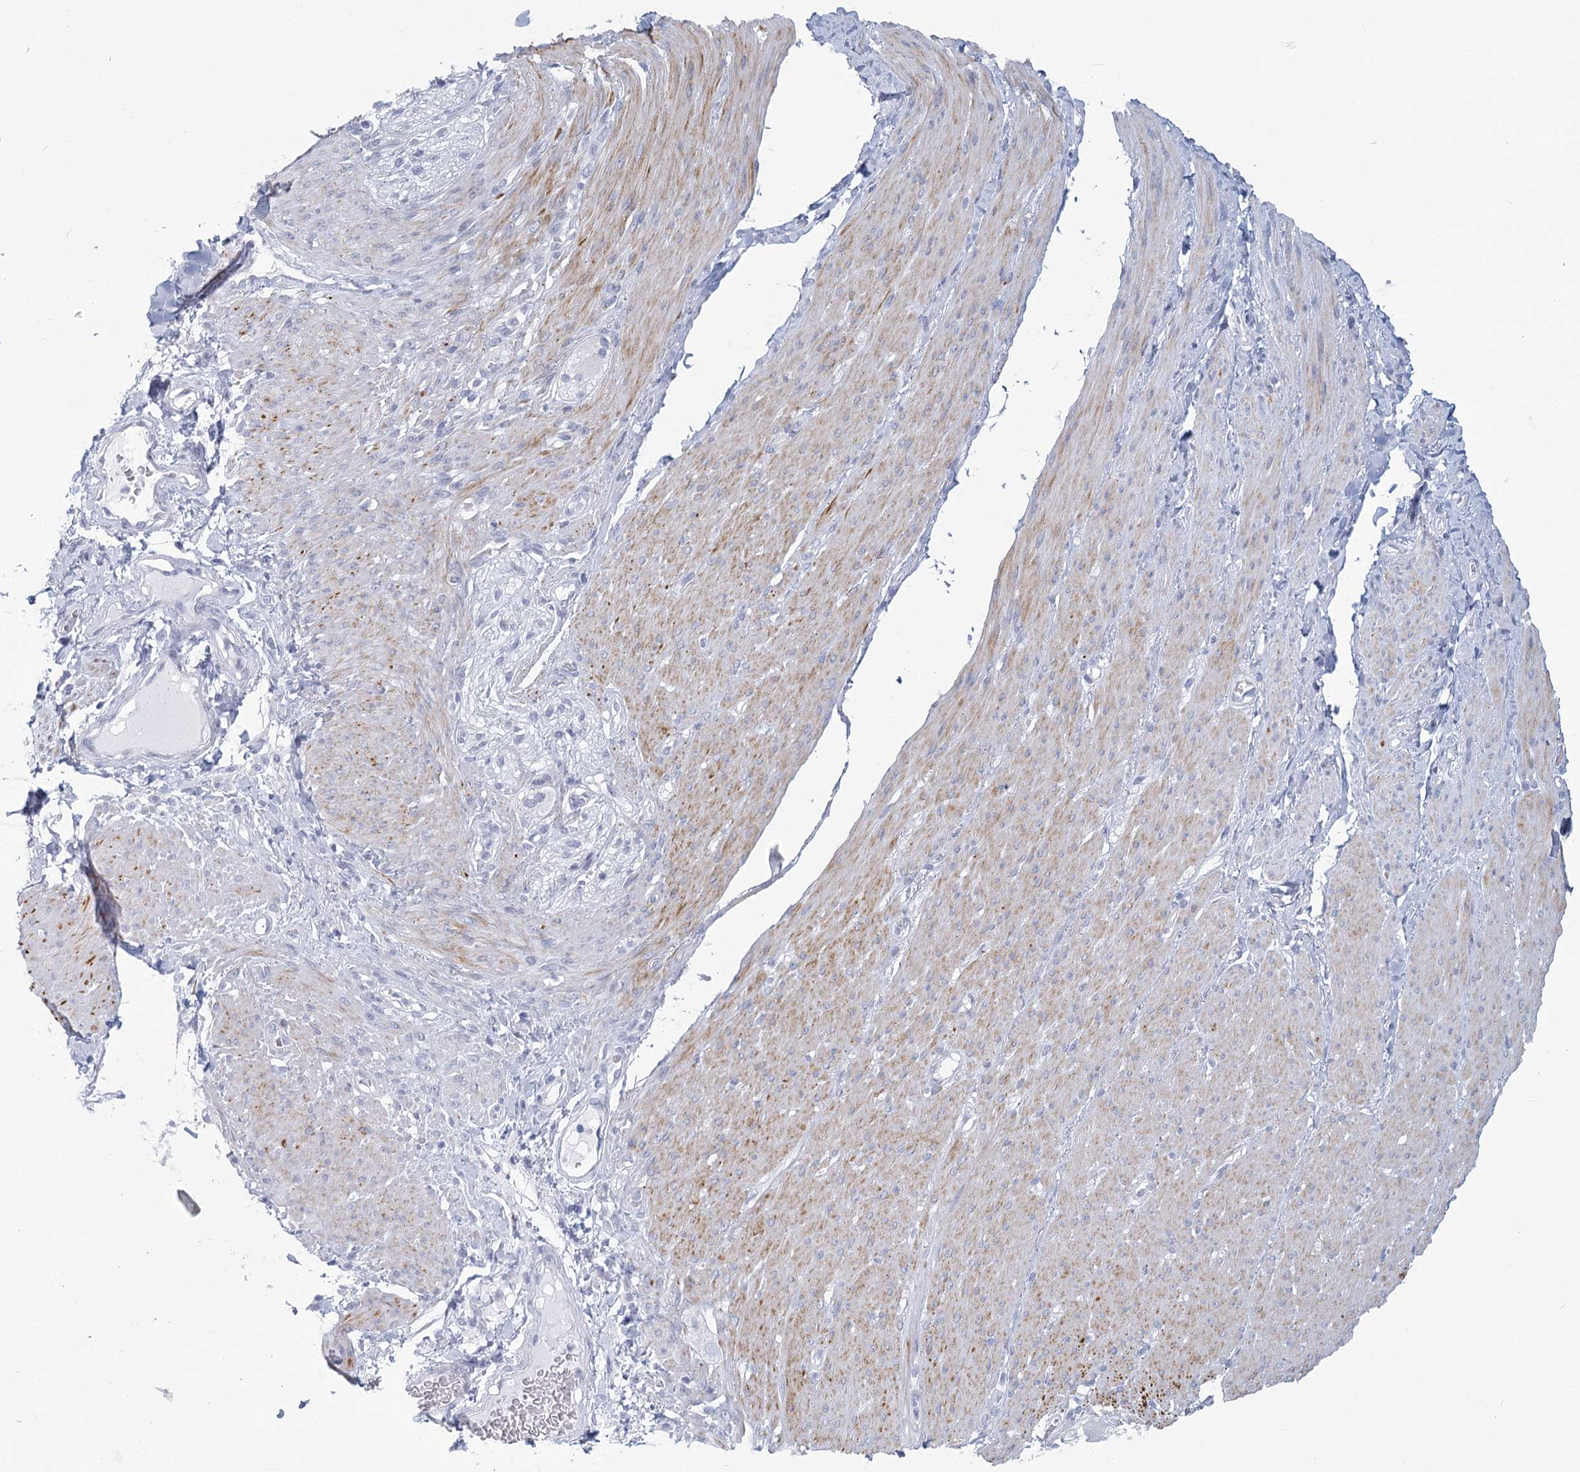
{"staining": {"intensity": "negative", "quantity": "none", "location": "none"}, "tissue": "adipose tissue", "cell_type": "Adipocytes", "image_type": "normal", "snomed": [{"axis": "morphology", "description": "Normal tissue, NOS"}, {"axis": "topography", "description": "Colon"}, {"axis": "topography", "description": "Peripheral nerve tissue"}], "caption": "The image displays no significant staining in adipocytes of adipose tissue. (Stains: DAB IHC with hematoxylin counter stain, Microscopy: brightfield microscopy at high magnification).", "gene": "WNT8B", "patient": {"sex": "female", "age": 61}}